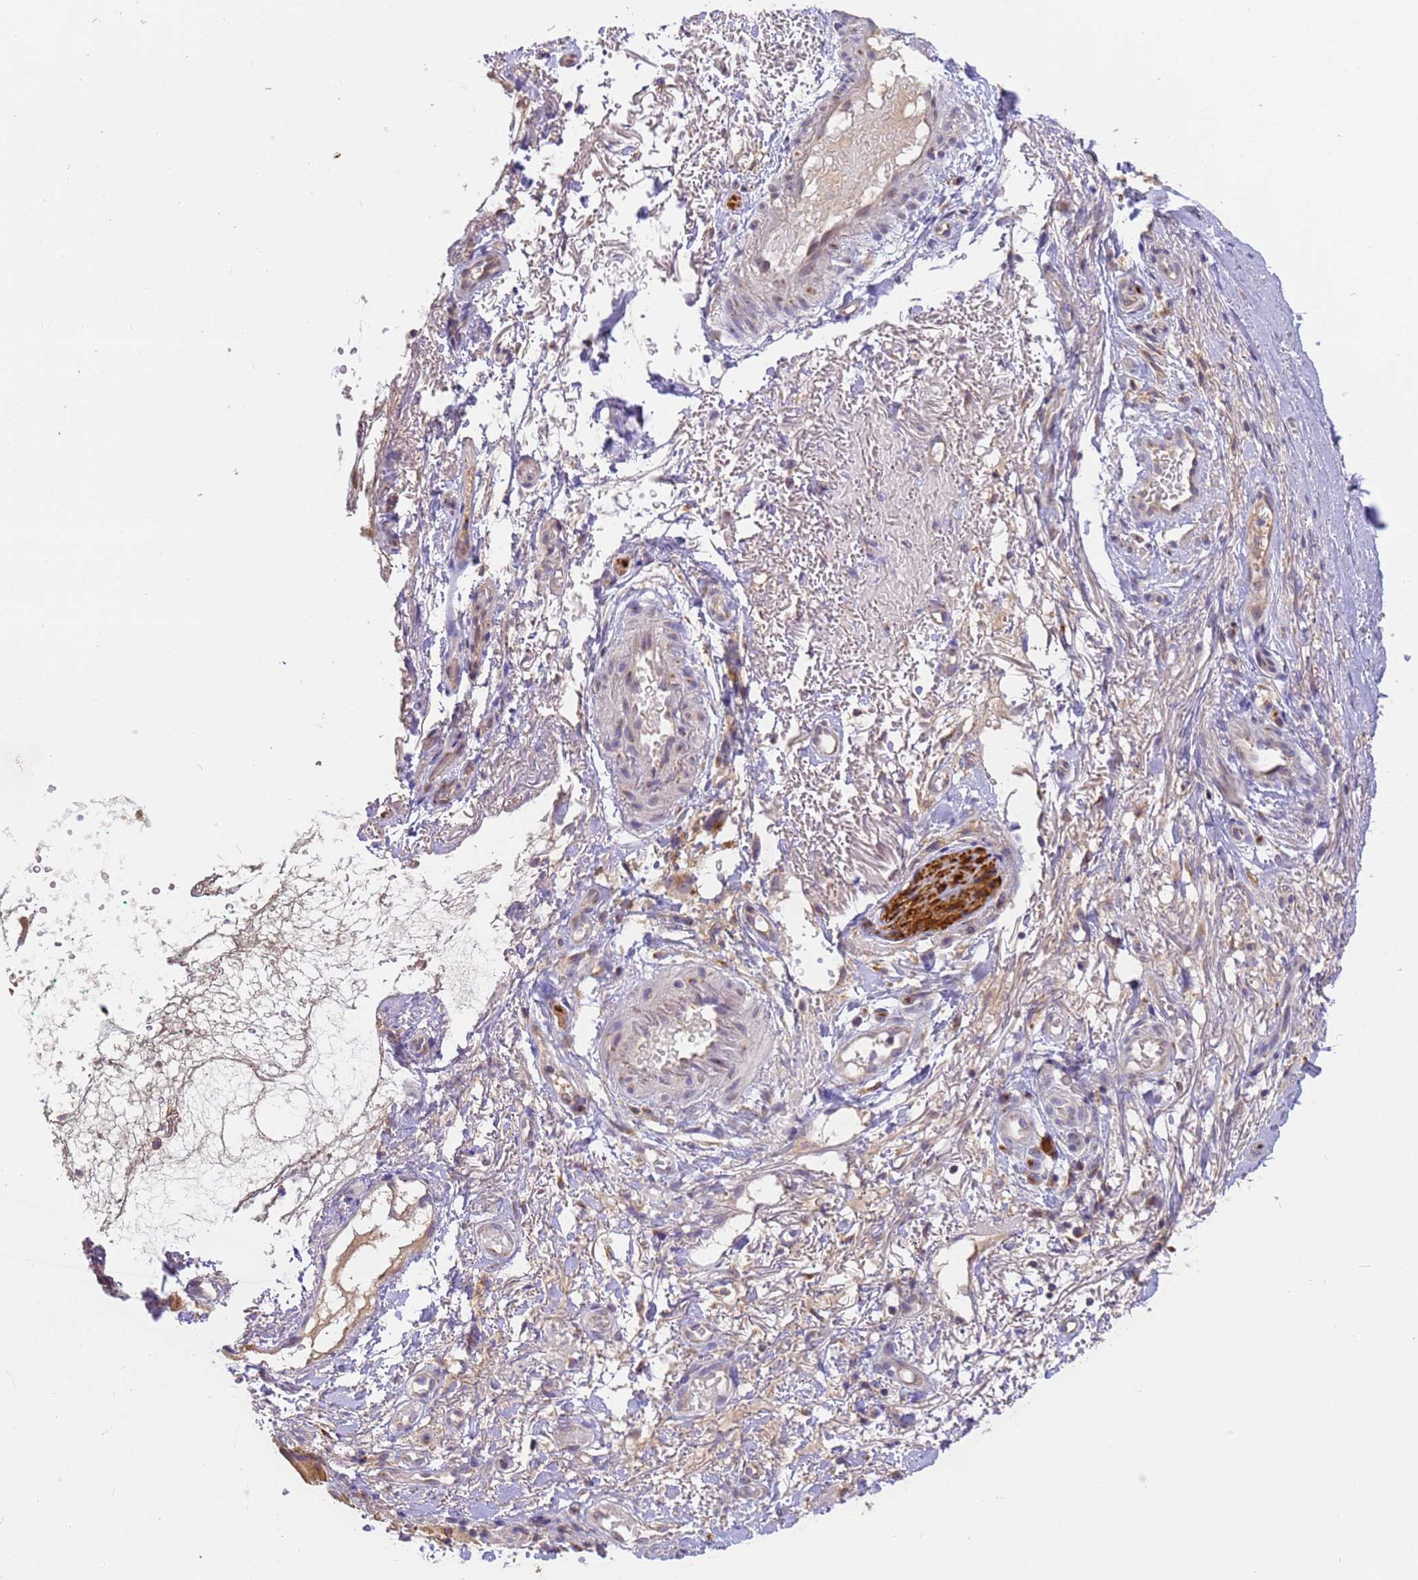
{"staining": {"intensity": "negative", "quantity": "none", "location": "none"}, "tissue": "soft tissue", "cell_type": "Fibroblasts", "image_type": "normal", "snomed": [{"axis": "morphology", "description": "Normal tissue, NOS"}, {"axis": "morphology", "description": "Basal cell carcinoma"}, {"axis": "topography", "description": "Cartilage tissue"}, {"axis": "topography", "description": "Nasopharynx"}, {"axis": "topography", "description": "Oral tissue"}], "caption": "Image shows no significant protein staining in fibroblasts of benign soft tissue. (IHC, brightfield microscopy, high magnification).", "gene": "M6PR", "patient": {"sex": "female", "age": 77}}